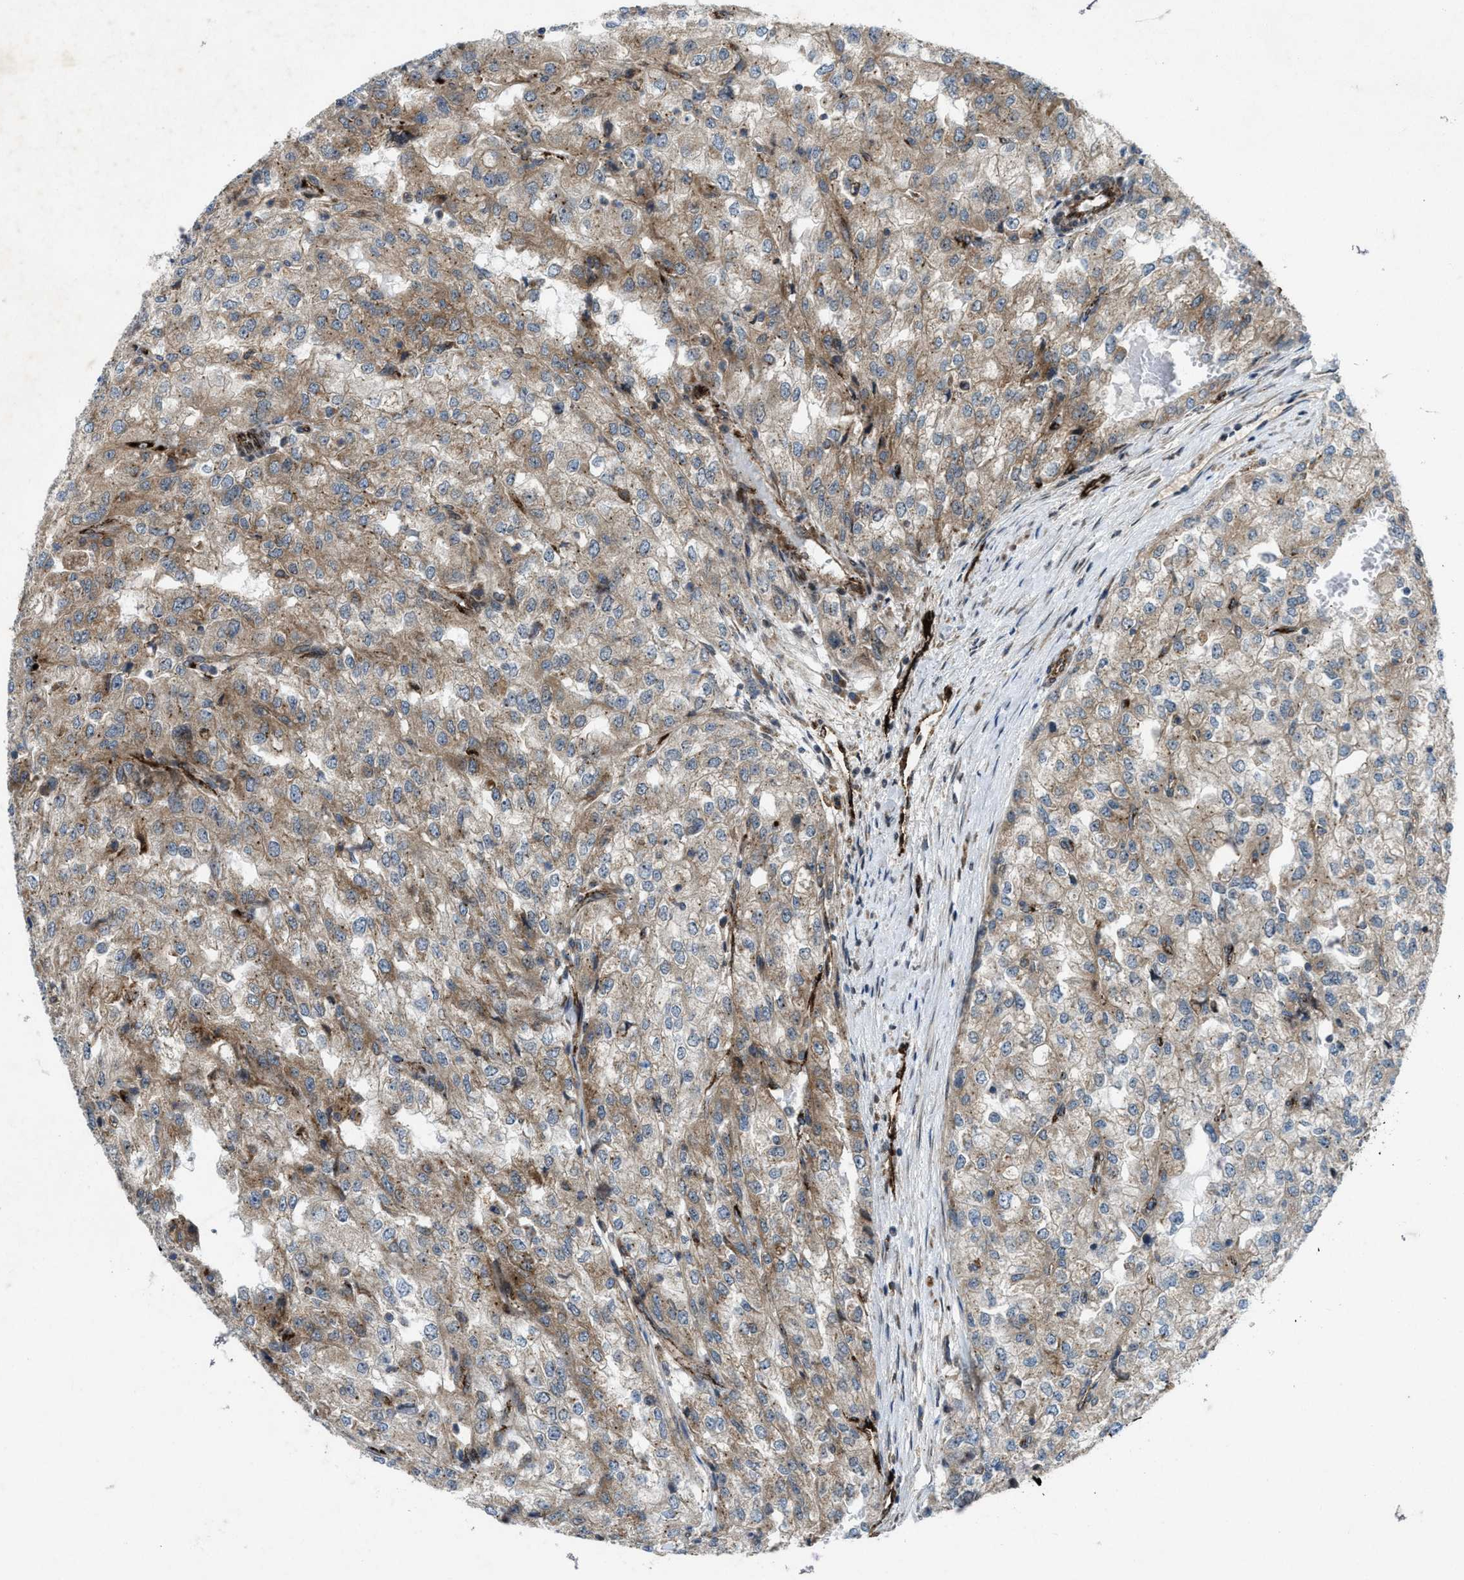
{"staining": {"intensity": "moderate", "quantity": ">75%", "location": "cytoplasmic/membranous"}, "tissue": "renal cancer", "cell_type": "Tumor cells", "image_type": "cancer", "snomed": [{"axis": "morphology", "description": "Adenocarcinoma, NOS"}, {"axis": "topography", "description": "Kidney"}], "caption": "Renal adenocarcinoma stained for a protein (brown) displays moderate cytoplasmic/membranous positive expression in about >75% of tumor cells.", "gene": "URGCP", "patient": {"sex": "female", "age": 54}}